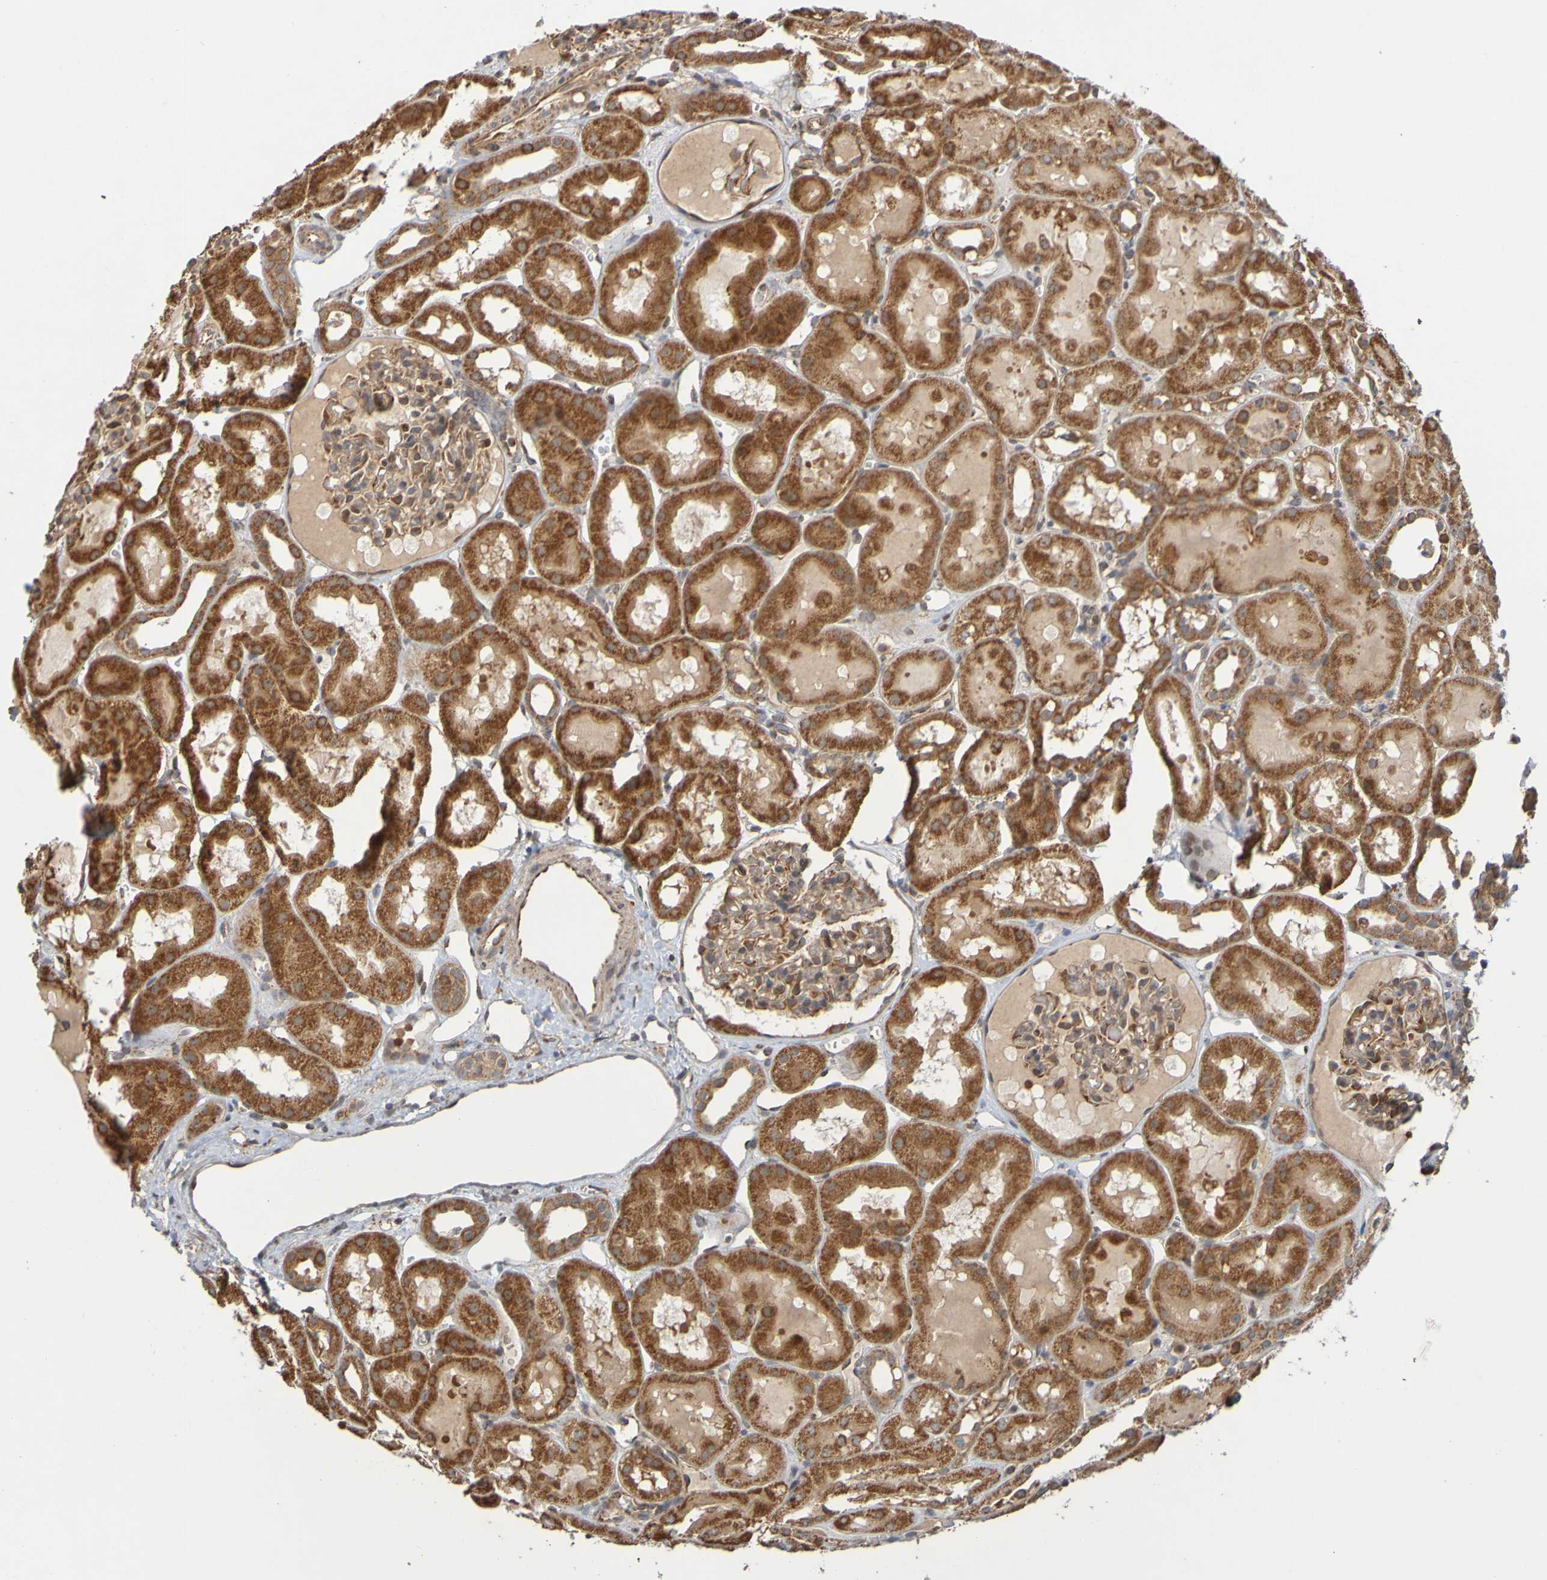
{"staining": {"intensity": "weak", "quantity": ">75%", "location": "cytoplasmic/membranous"}, "tissue": "kidney", "cell_type": "Cells in glomeruli", "image_type": "normal", "snomed": [{"axis": "morphology", "description": "Normal tissue, NOS"}, {"axis": "topography", "description": "Kidney"}, {"axis": "topography", "description": "Urinary bladder"}], "caption": "Immunohistochemical staining of unremarkable kidney demonstrates weak cytoplasmic/membranous protein expression in about >75% of cells in glomeruli. The protein is stained brown, and the nuclei are stained in blue (DAB (3,3'-diaminobenzidine) IHC with brightfield microscopy, high magnification).", "gene": "TMBIM1", "patient": {"sex": "male", "age": 16}}